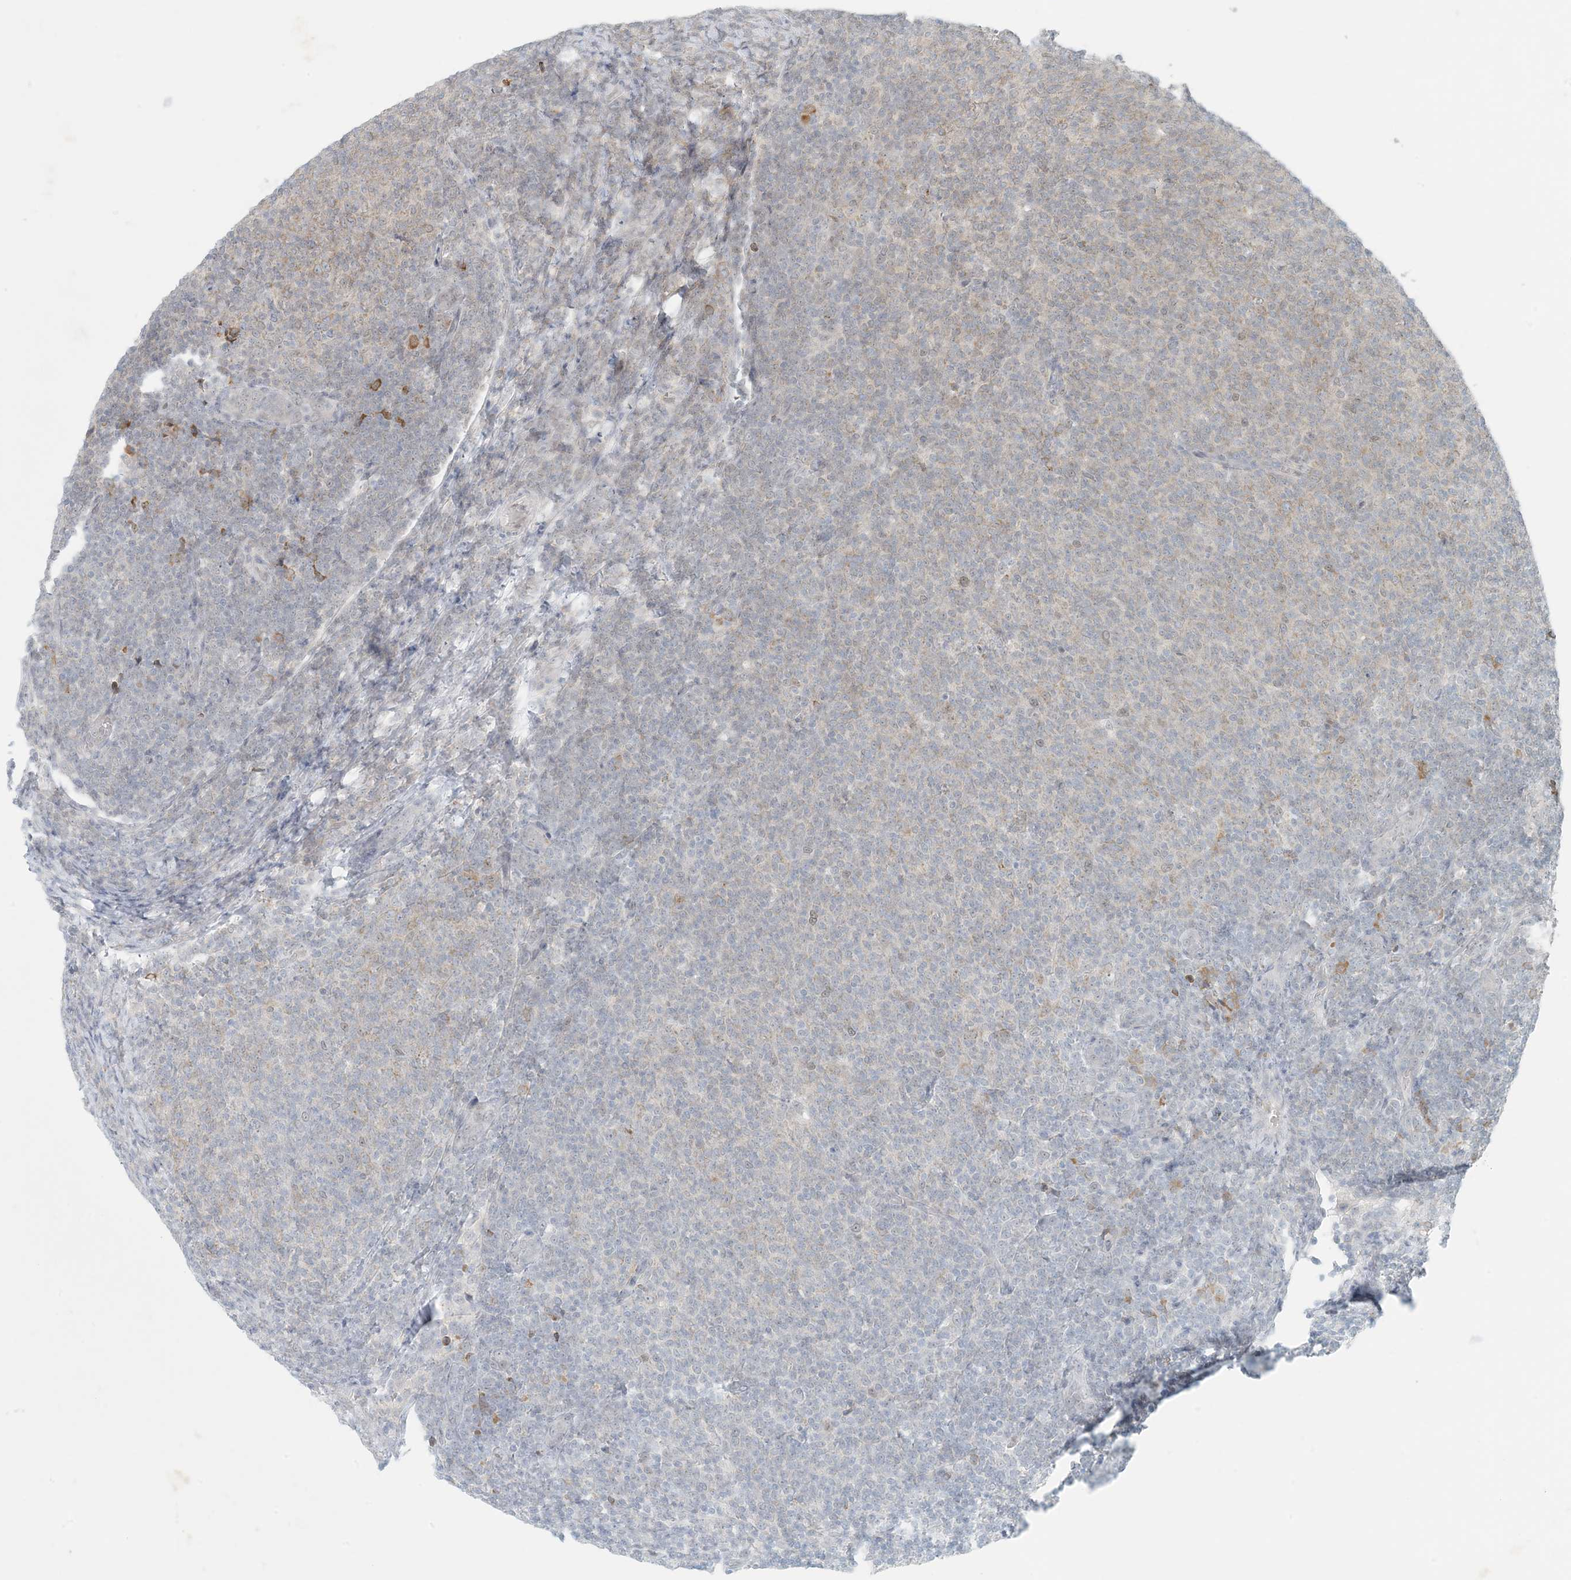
{"staining": {"intensity": "negative", "quantity": "none", "location": "none"}, "tissue": "lymphoma", "cell_type": "Tumor cells", "image_type": "cancer", "snomed": [{"axis": "morphology", "description": "Malignant lymphoma, non-Hodgkin's type, Low grade"}, {"axis": "topography", "description": "Lymph node"}], "caption": "Protein analysis of malignant lymphoma, non-Hodgkin's type (low-grade) displays no significant staining in tumor cells.", "gene": "OBI1", "patient": {"sex": "male", "age": 66}}